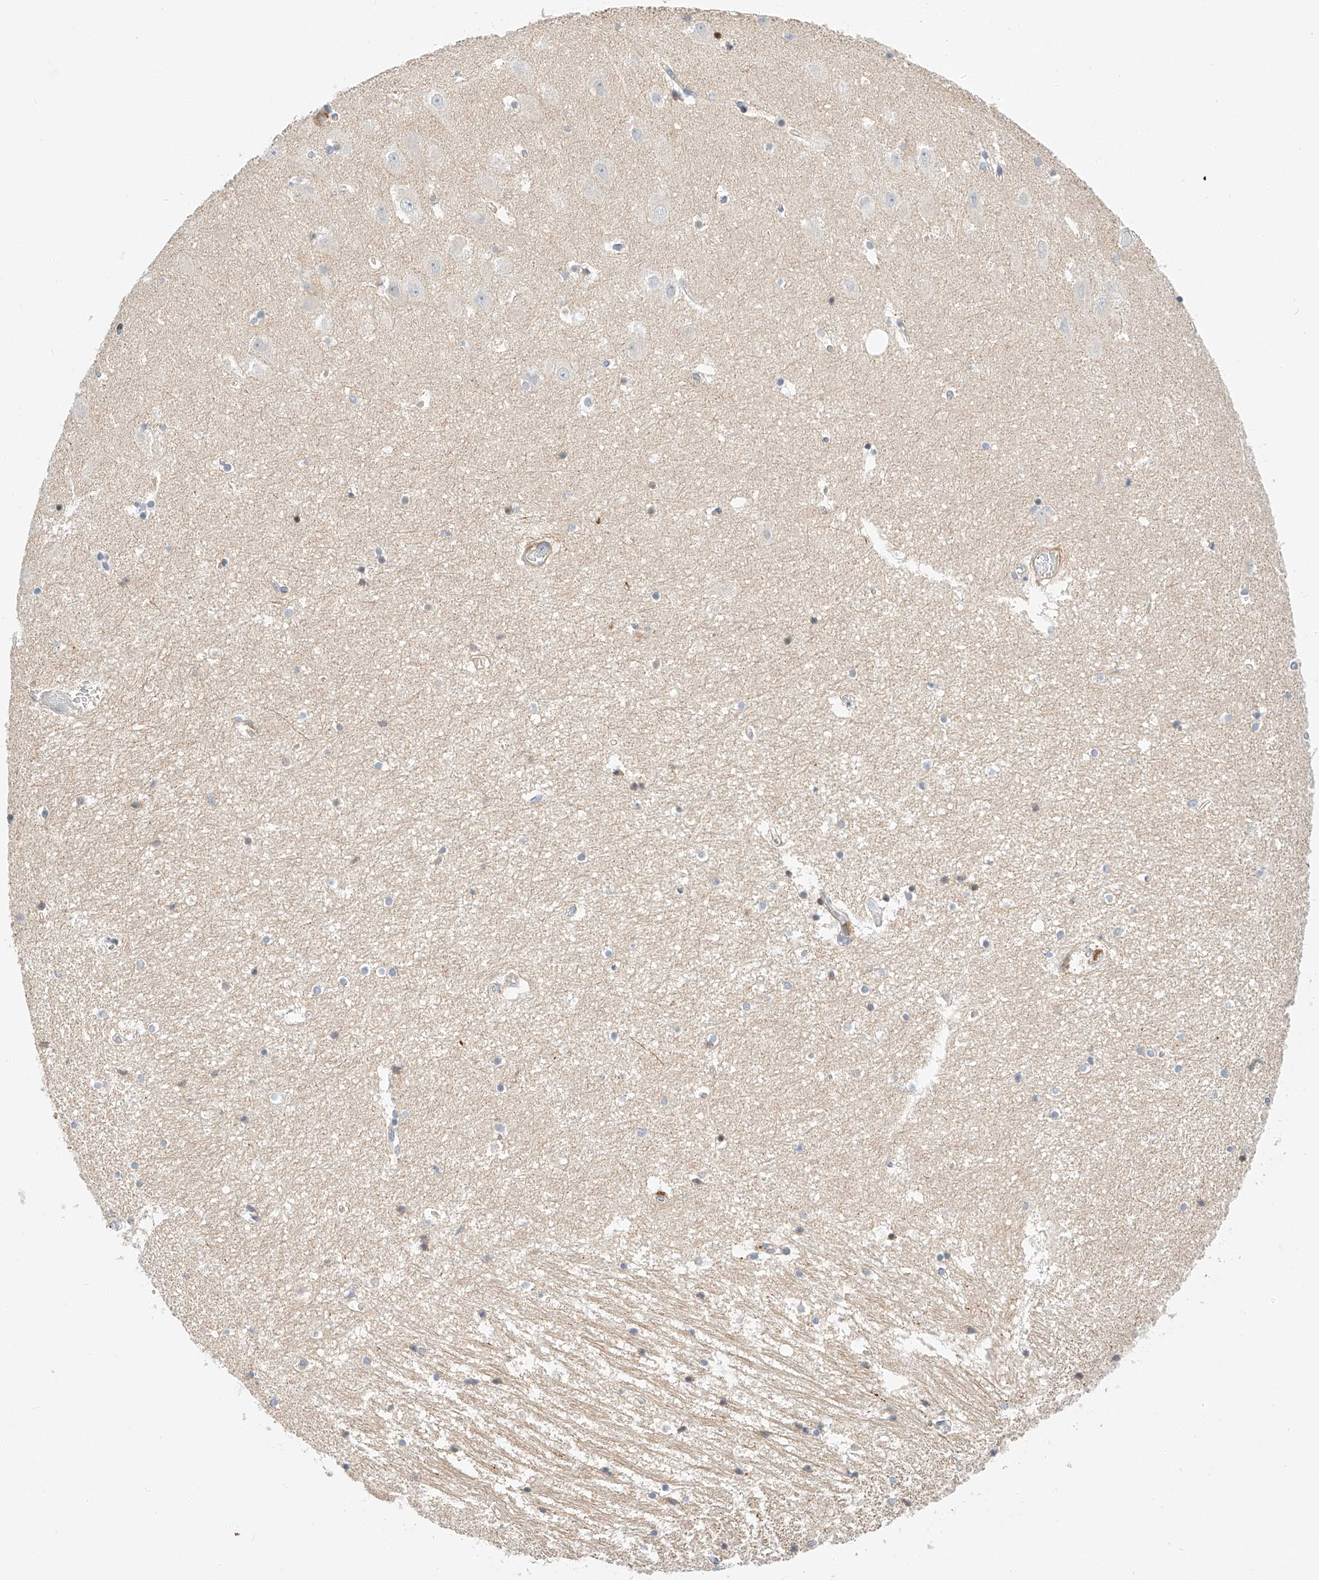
{"staining": {"intensity": "negative", "quantity": "none", "location": "none"}, "tissue": "hippocampus", "cell_type": "Glial cells", "image_type": "normal", "snomed": [{"axis": "morphology", "description": "Normal tissue, NOS"}, {"axis": "topography", "description": "Hippocampus"}], "caption": "Immunohistochemical staining of normal hippocampus demonstrates no significant positivity in glial cells. (DAB immunohistochemistry, high magnification).", "gene": "C6orf118", "patient": {"sex": "female", "age": 52}}